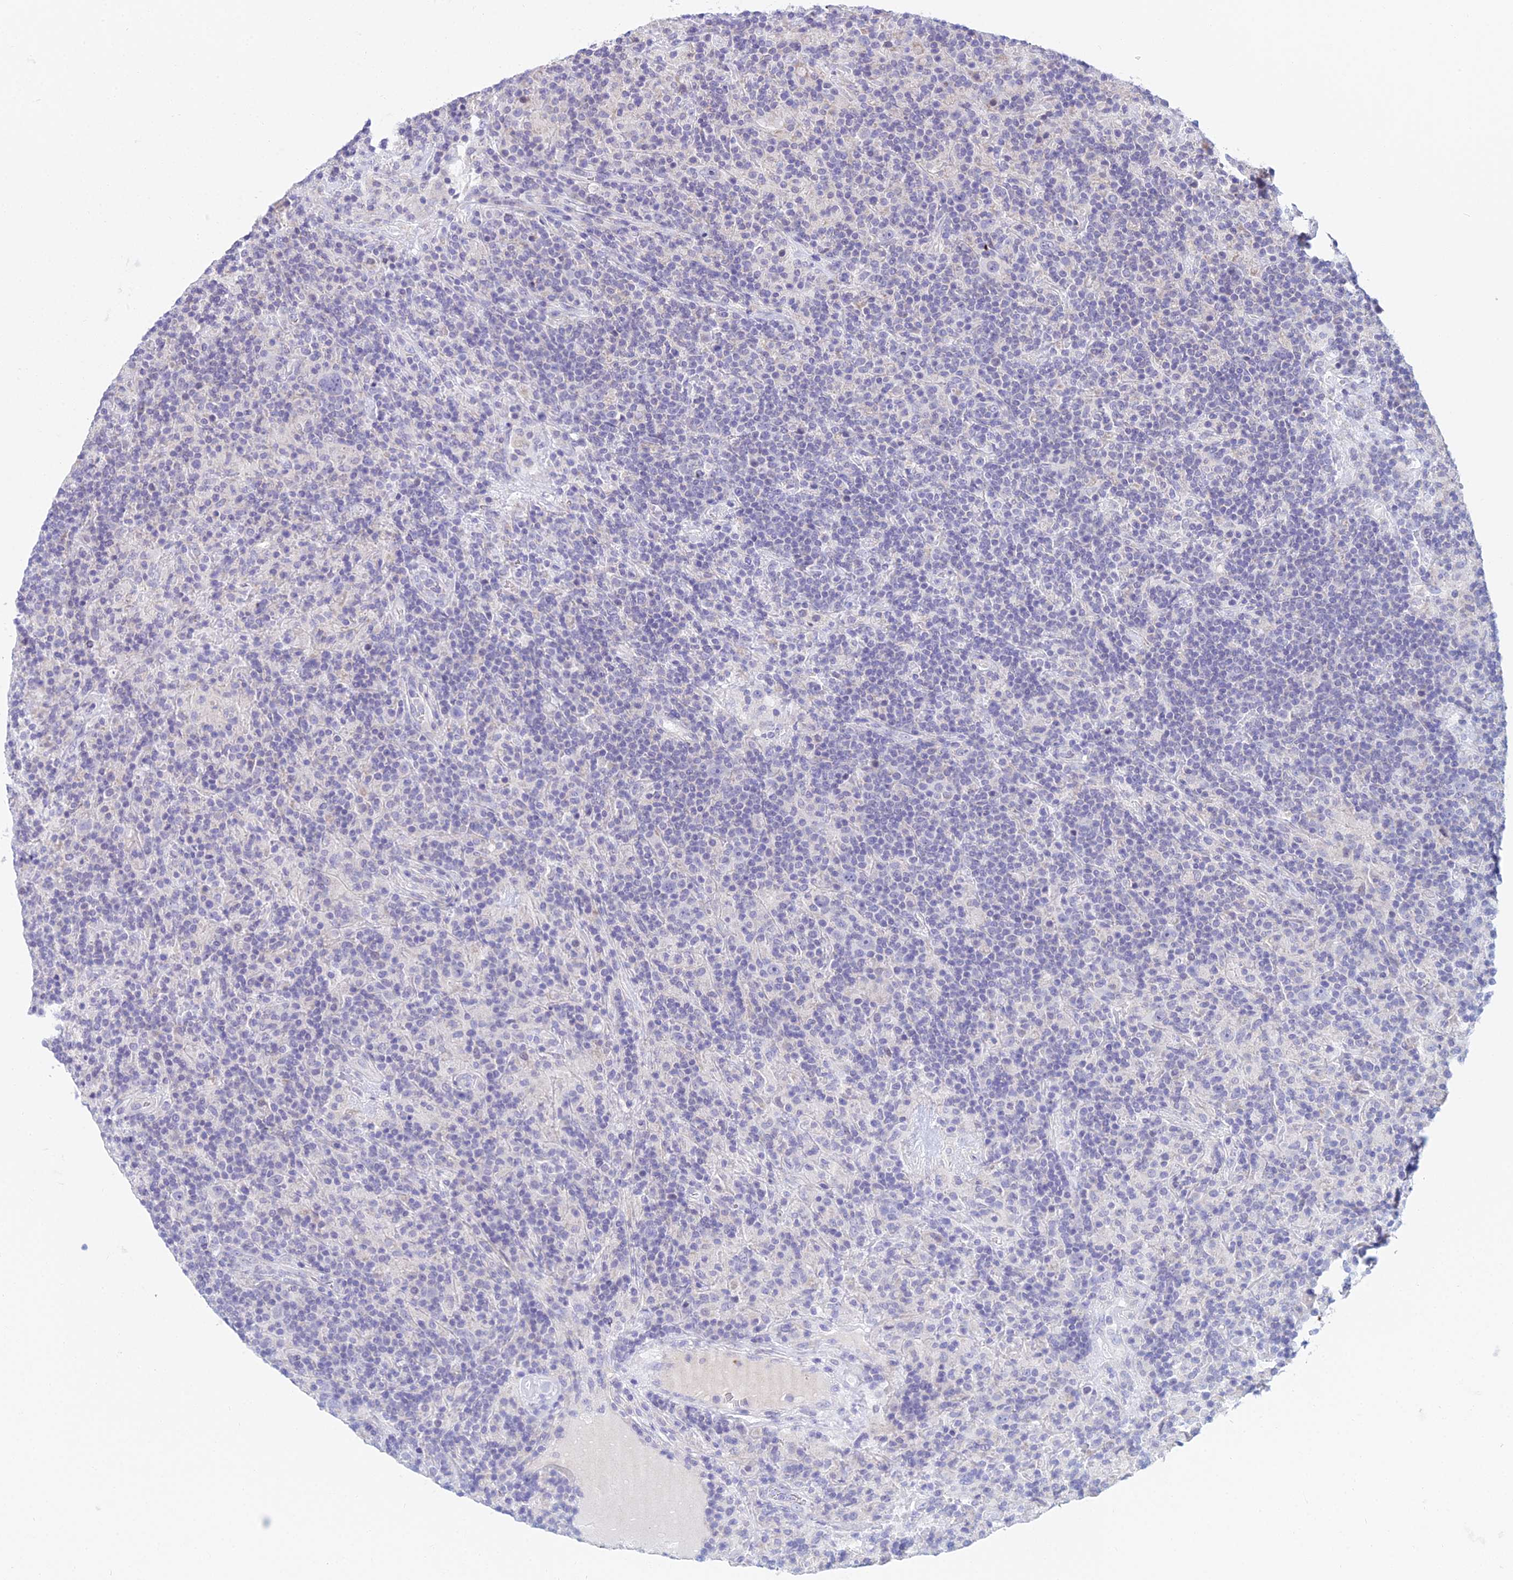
{"staining": {"intensity": "negative", "quantity": "none", "location": "none"}, "tissue": "lymphoma", "cell_type": "Tumor cells", "image_type": "cancer", "snomed": [{"axis": "morphology", "description": "Hodgkin's disease, NOS"}, {"axis": "topography", "description": "Lymph node"}], "caption": "A micrograph of human lymphoma is negative for staining in tumor cells.", "gene": "CFAP206", "patient": {"sex": "male", "age": 70}}